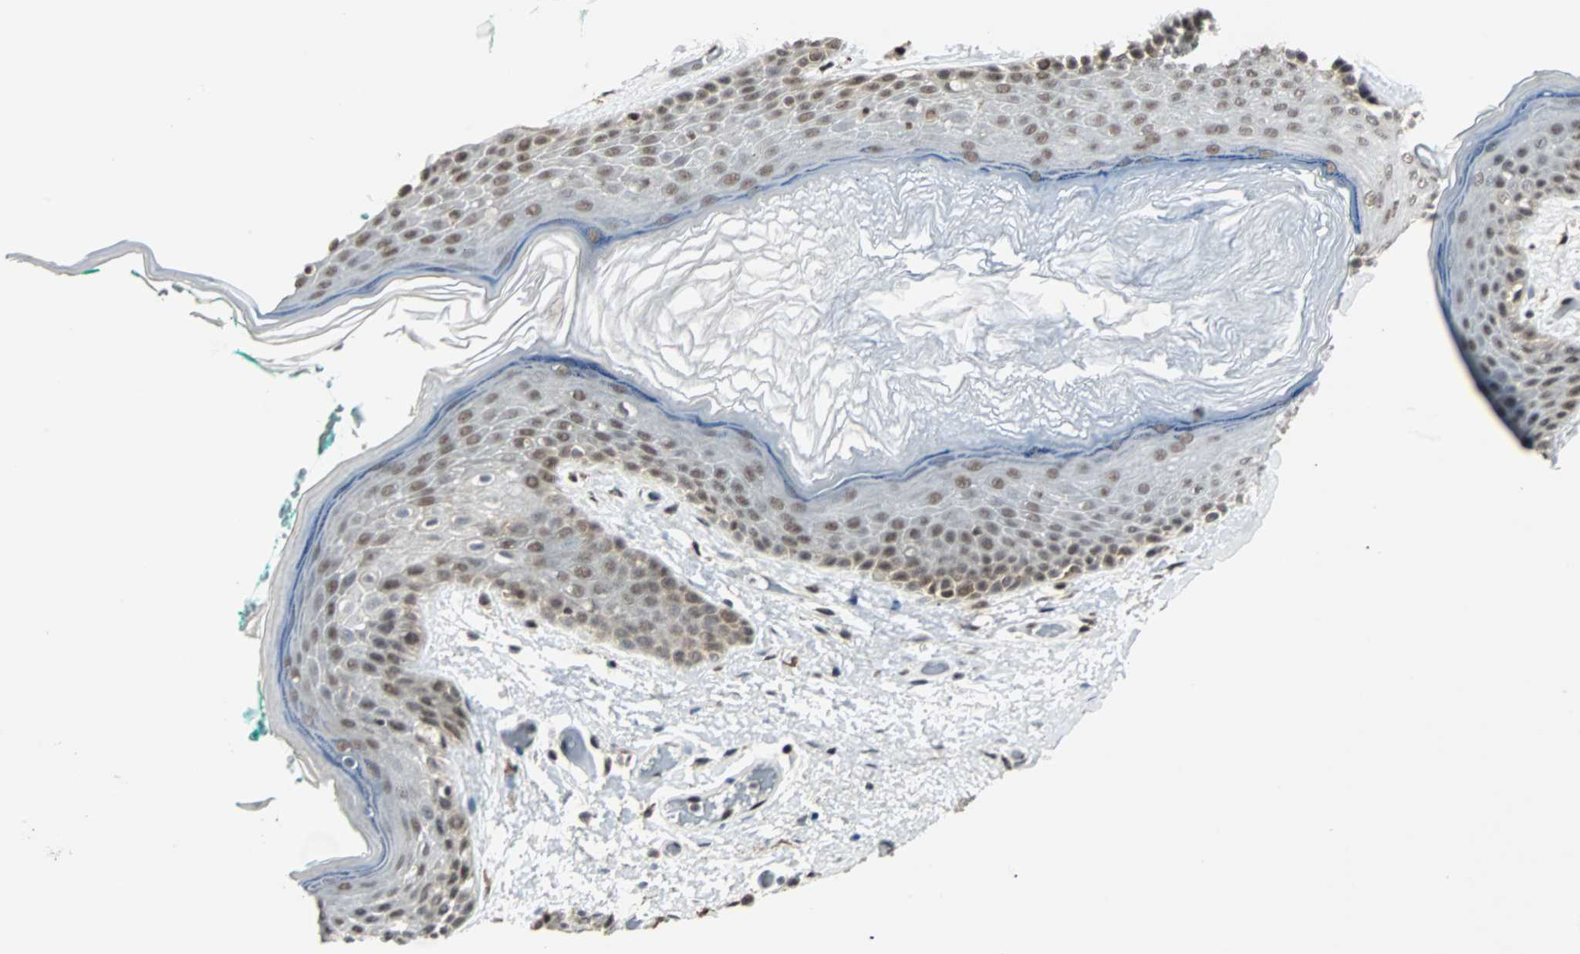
{"staining": {"intensity": "moderate", "quantity": ">75%", "location": "nuclear"}, "tissue": "skin", "cell_type": "Epidermal cells", "image_type": "normal", "snomed": [{"axis": "morphology", "description": "Normal tissue, NOS"}, {"axis": "topography", "description": "Anal"}], "caption": "Normal skin reveals moderate nuclear staining in about >75% of epidermal cells (Stains: DAB (3,3'-diaminobenzidine) in brown, nuclei in blue, Microscopy: brightfield microscopy at high magnification)..", "gene": "TERF2IP", "patient": {"sex": "male", "age": 74}}